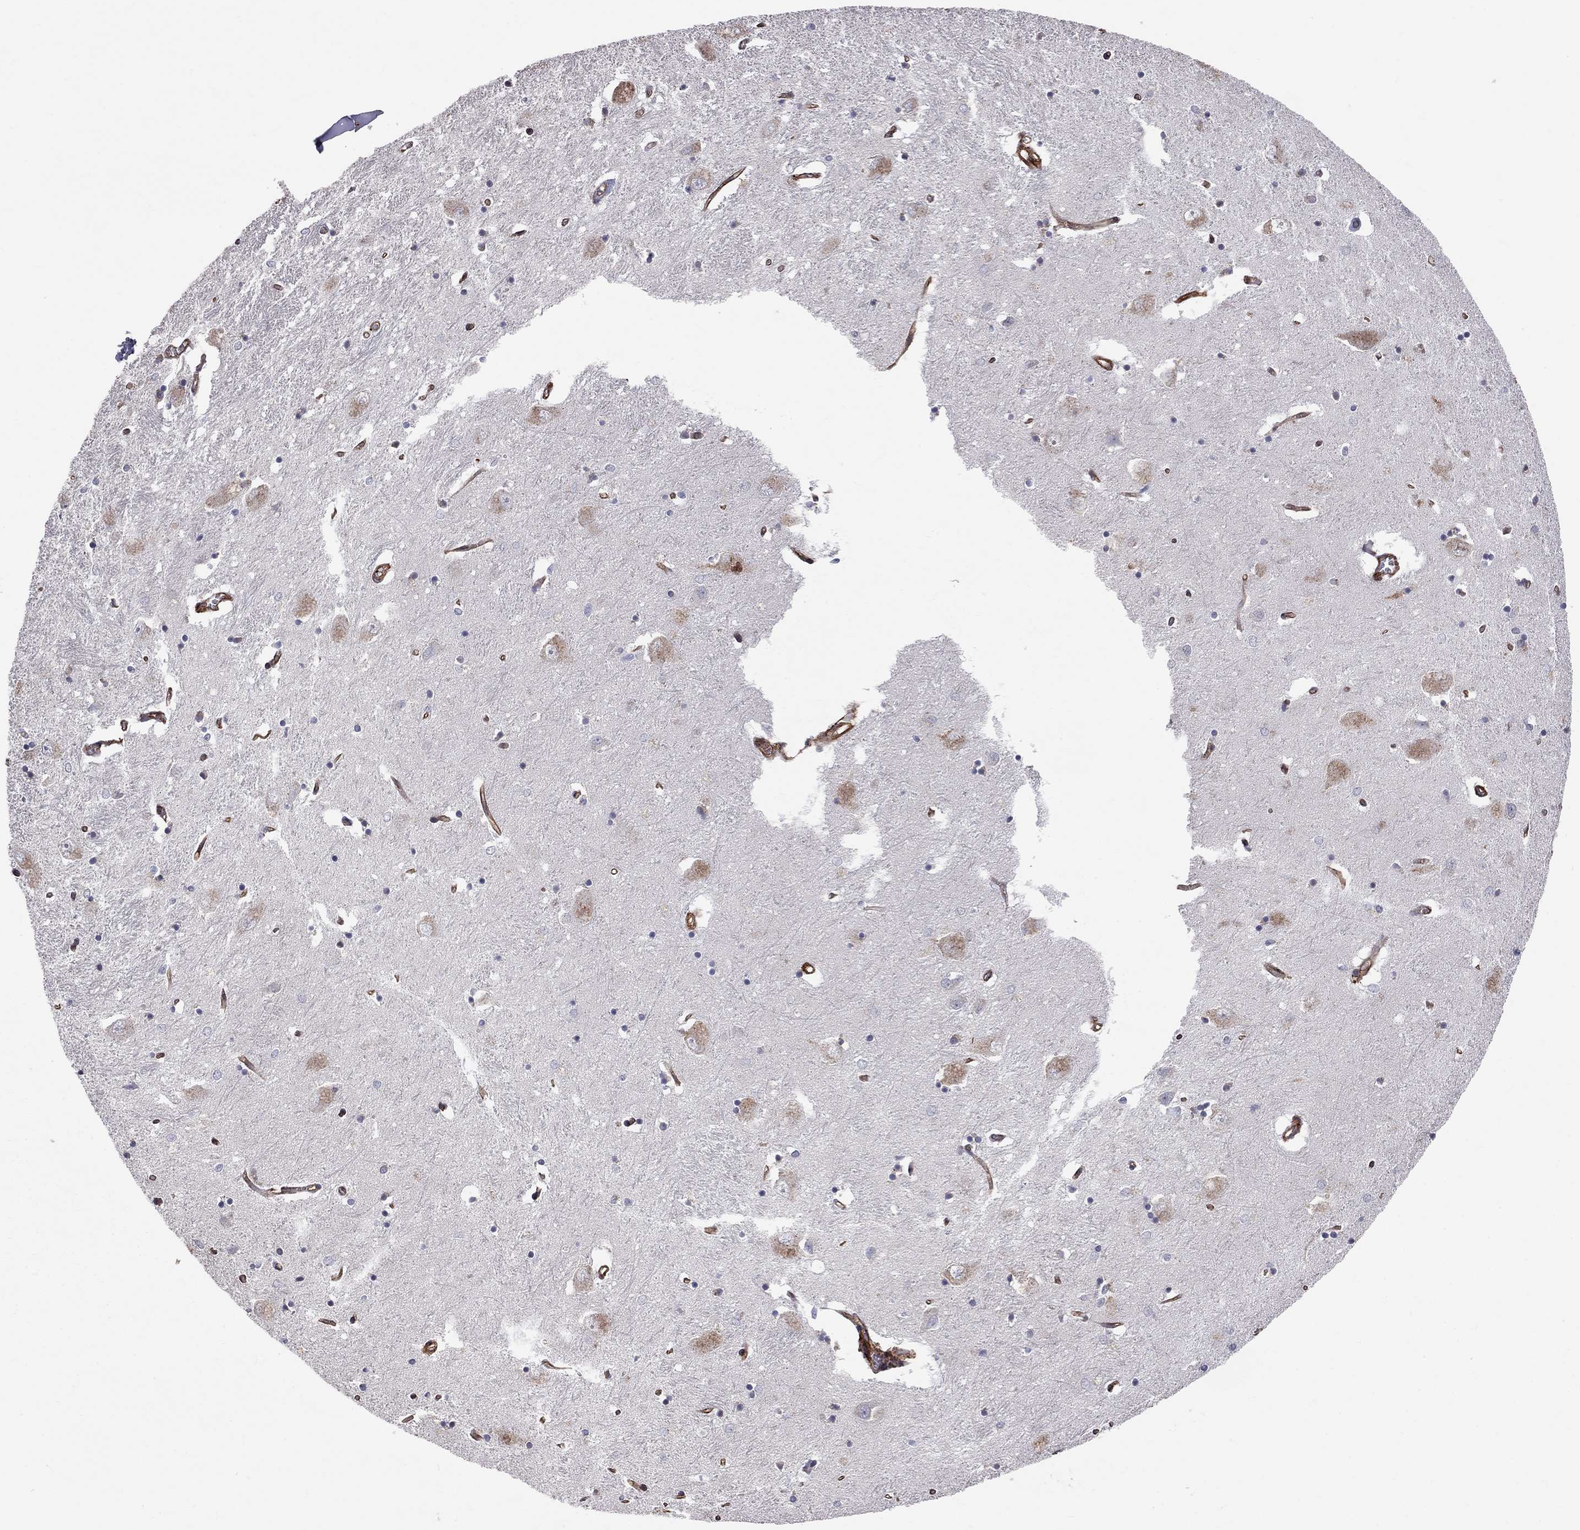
{"staining": {"intensity": "negative", "quantity": "none", "location": "none"}, "tissue": "caudate", "cell_type": "Glial cells", "image_type": "normal", "snomed": [{"axis": "morphology", "description": "Normal tissue, NOS"}, {"axis": "topography", "description": "Lateral ventricle wall"}], "caption": "The histopathology image shows no staining of glial cells in unremarkable caudate. Nuclei are stained in blue.", "gene": "RASEF", "patient": {"sex": "male", "age": 54}}